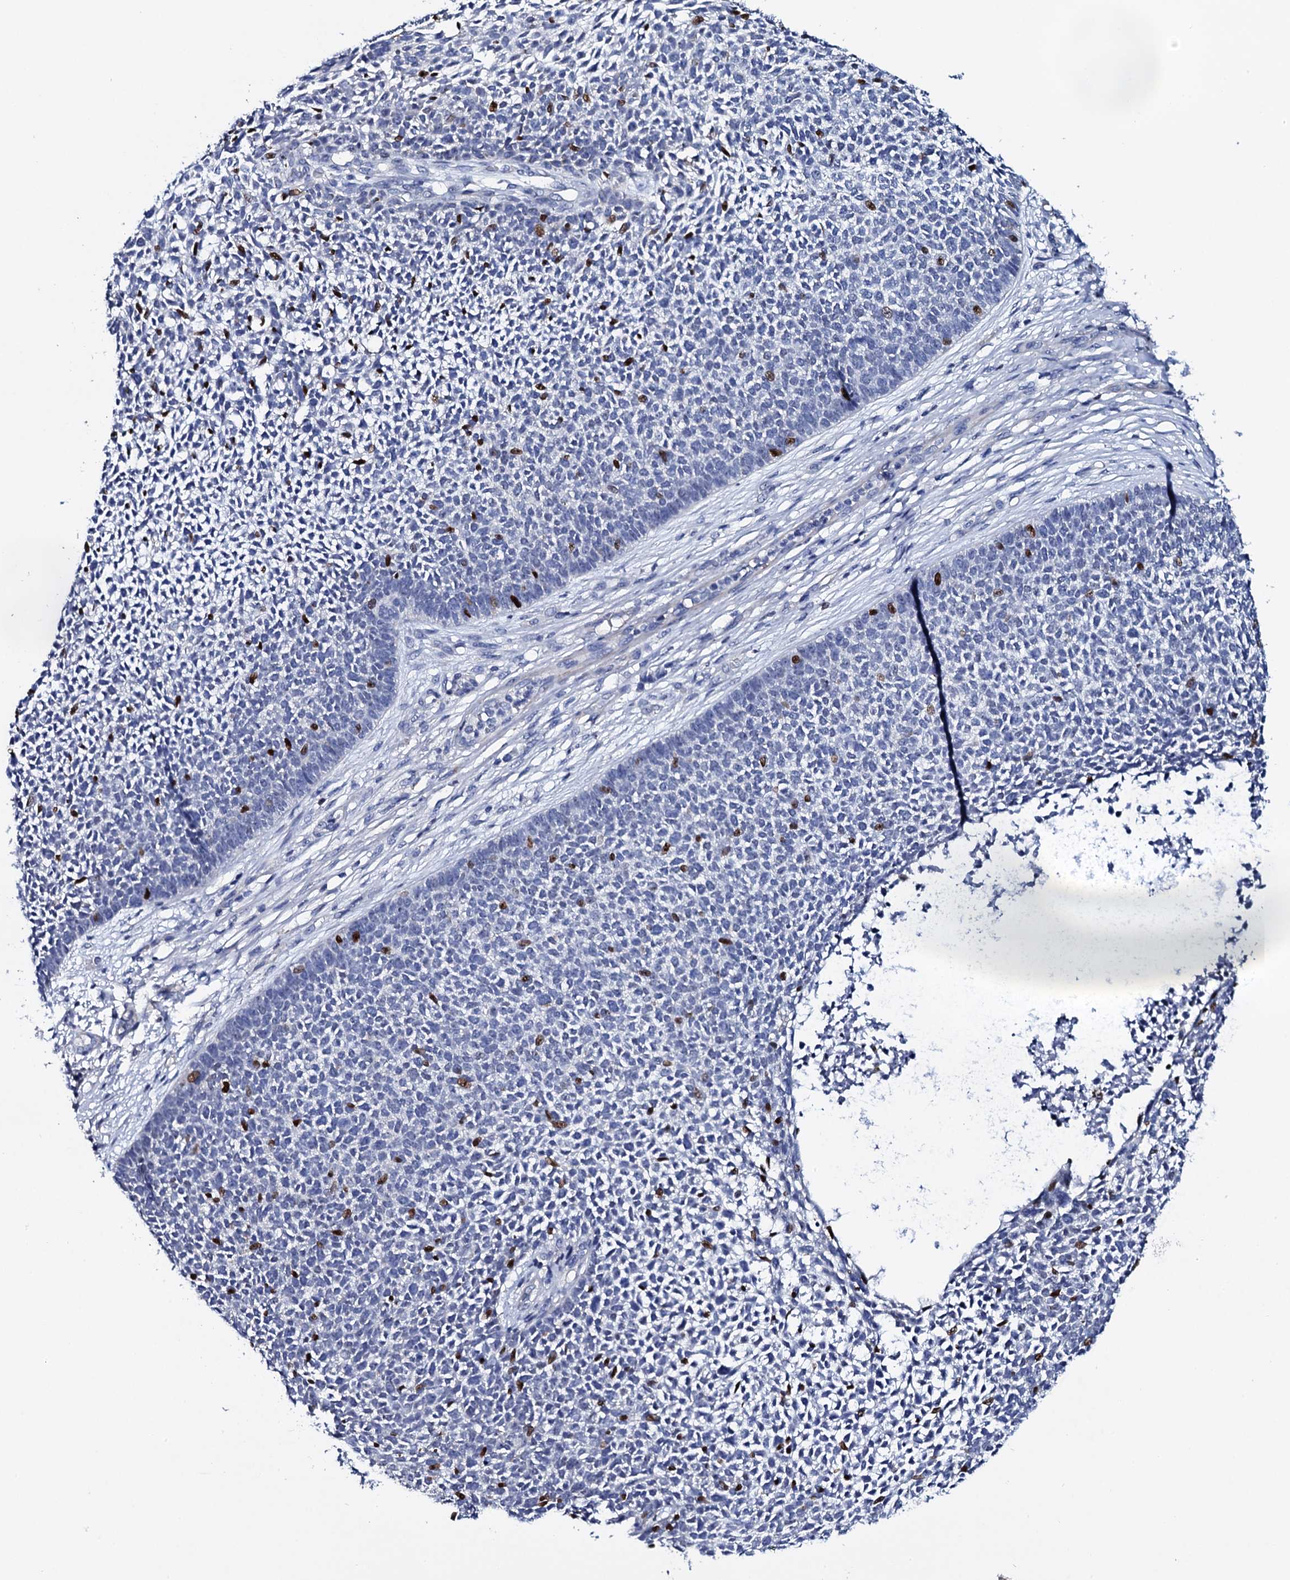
{"staining": {"intensity": "negative", "quantity": "none", "location": "none"}, "tissue": "skin cancer", "cell_type": "Tumor cells", "image_type": "cancer", "snomed": [{"axis": "morphology", "description": "Basal cell carcinoma"}, {"axis": "topography", "description": "Skin"}], "caption": "High magnification brightfield microscopy of skin basal cell carcinoma stained with DAB (brown) and counterstained with hematoxylin (blue): tumor cells show no significant positivity. (Stains: DAB (3,3'-diaminobenzidine) IHC with hematoxylin counter stain, Microscopy: brightfield microscopy at high magnification).", "gene": "NPM2", "patient": {"sex": "female", "age": 84}}